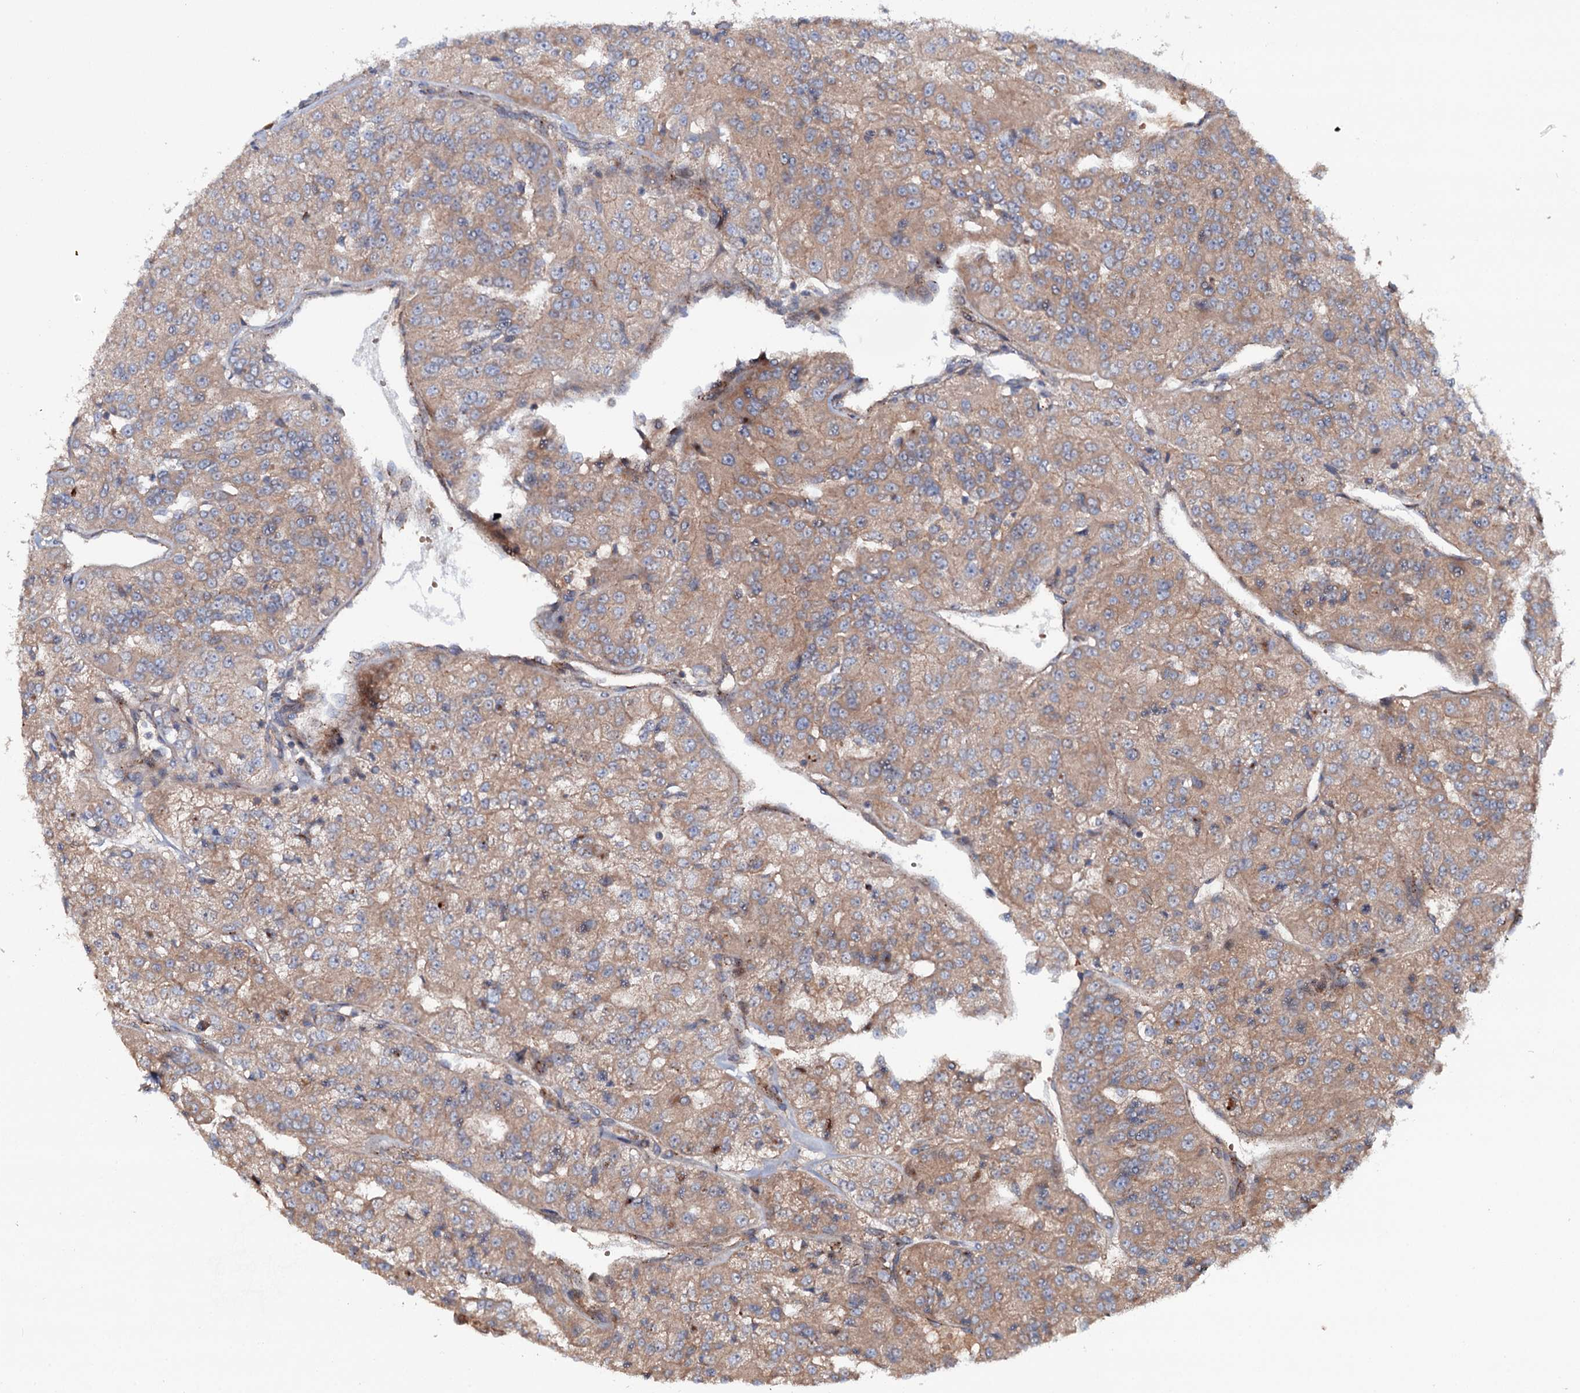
{"staining": {"intensity": "moderate", "quantity": "25%-75%", "location": "cytoplasmic/membranous"}, "tissue": "renal cancer", "cell_type": "Tumor cells", "image_type": "cancer", "snomed": [{"axis": "morphology", "description": "Adenocarcinoma, NOS"}, {"axis": "topography", "description": "Kidney"}], "caption": "Adenocarcinoma (renal) tissue demonstrates moderate cytoplasmic/membranous staining in approximately 25%-75% of tumor cells", "gene": "ADGRG4", "patient": {"sex": "female", "age": 63}}